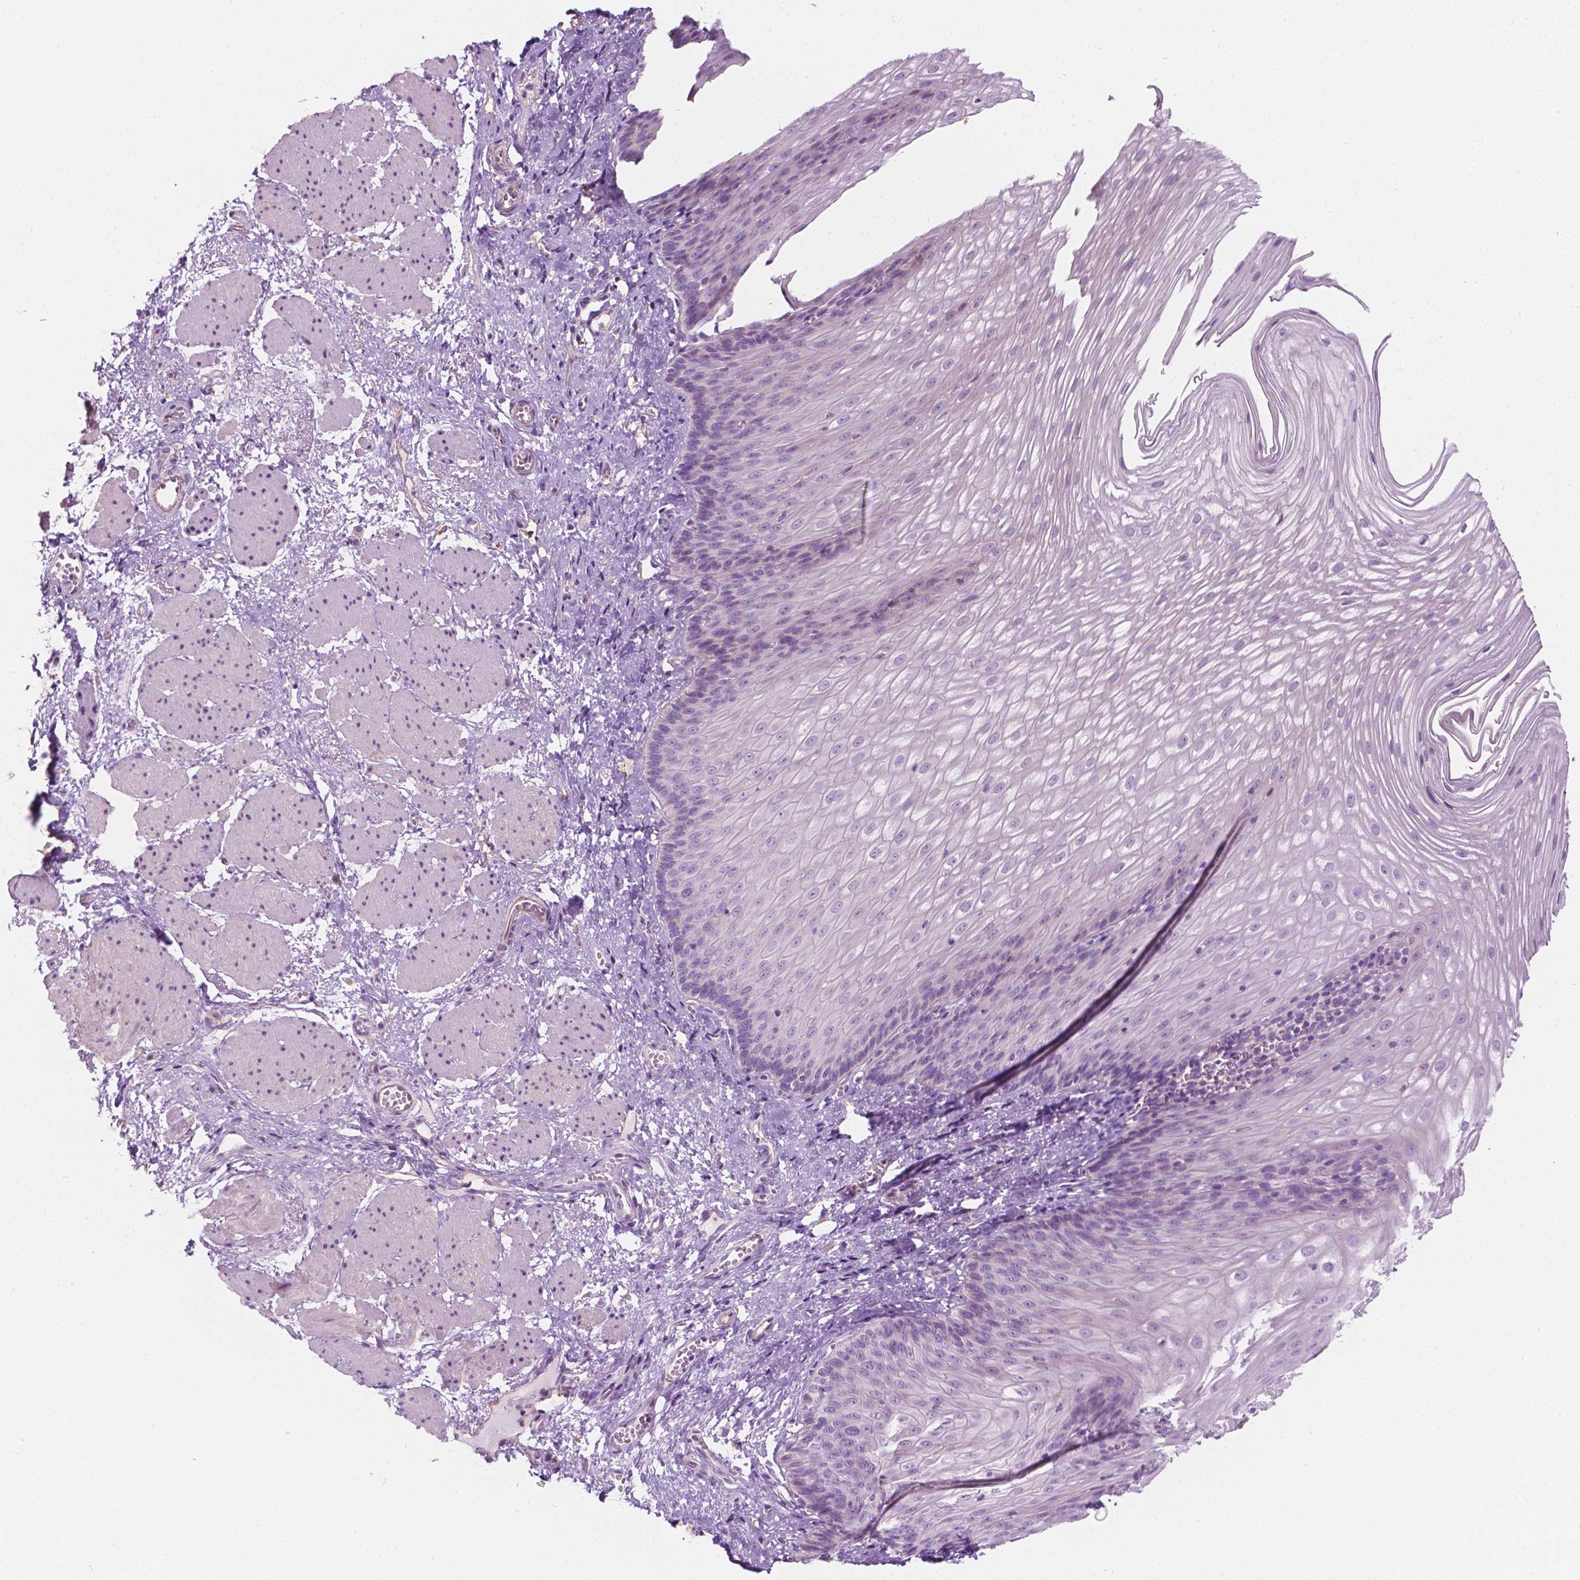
{"staining": {"intensity": "negative", "quantity": "none", "location": "none"}, "tissue": "esophagus", "cell_type": "Squamous epithelial cells", "image_type": "normal", "snomed": [{"axis": "morphology", "description": "Normal tissue, NOS"}, {"axis": "topography", "description": "Esophagus"}], "caption": "Immunohistochemistry image of normal esophagus stained for a protein (brown), which displays no expression in squamous epithelial cells.", "gene": "NOS1AP", "patient": {"sex": "male", "age": 62}}